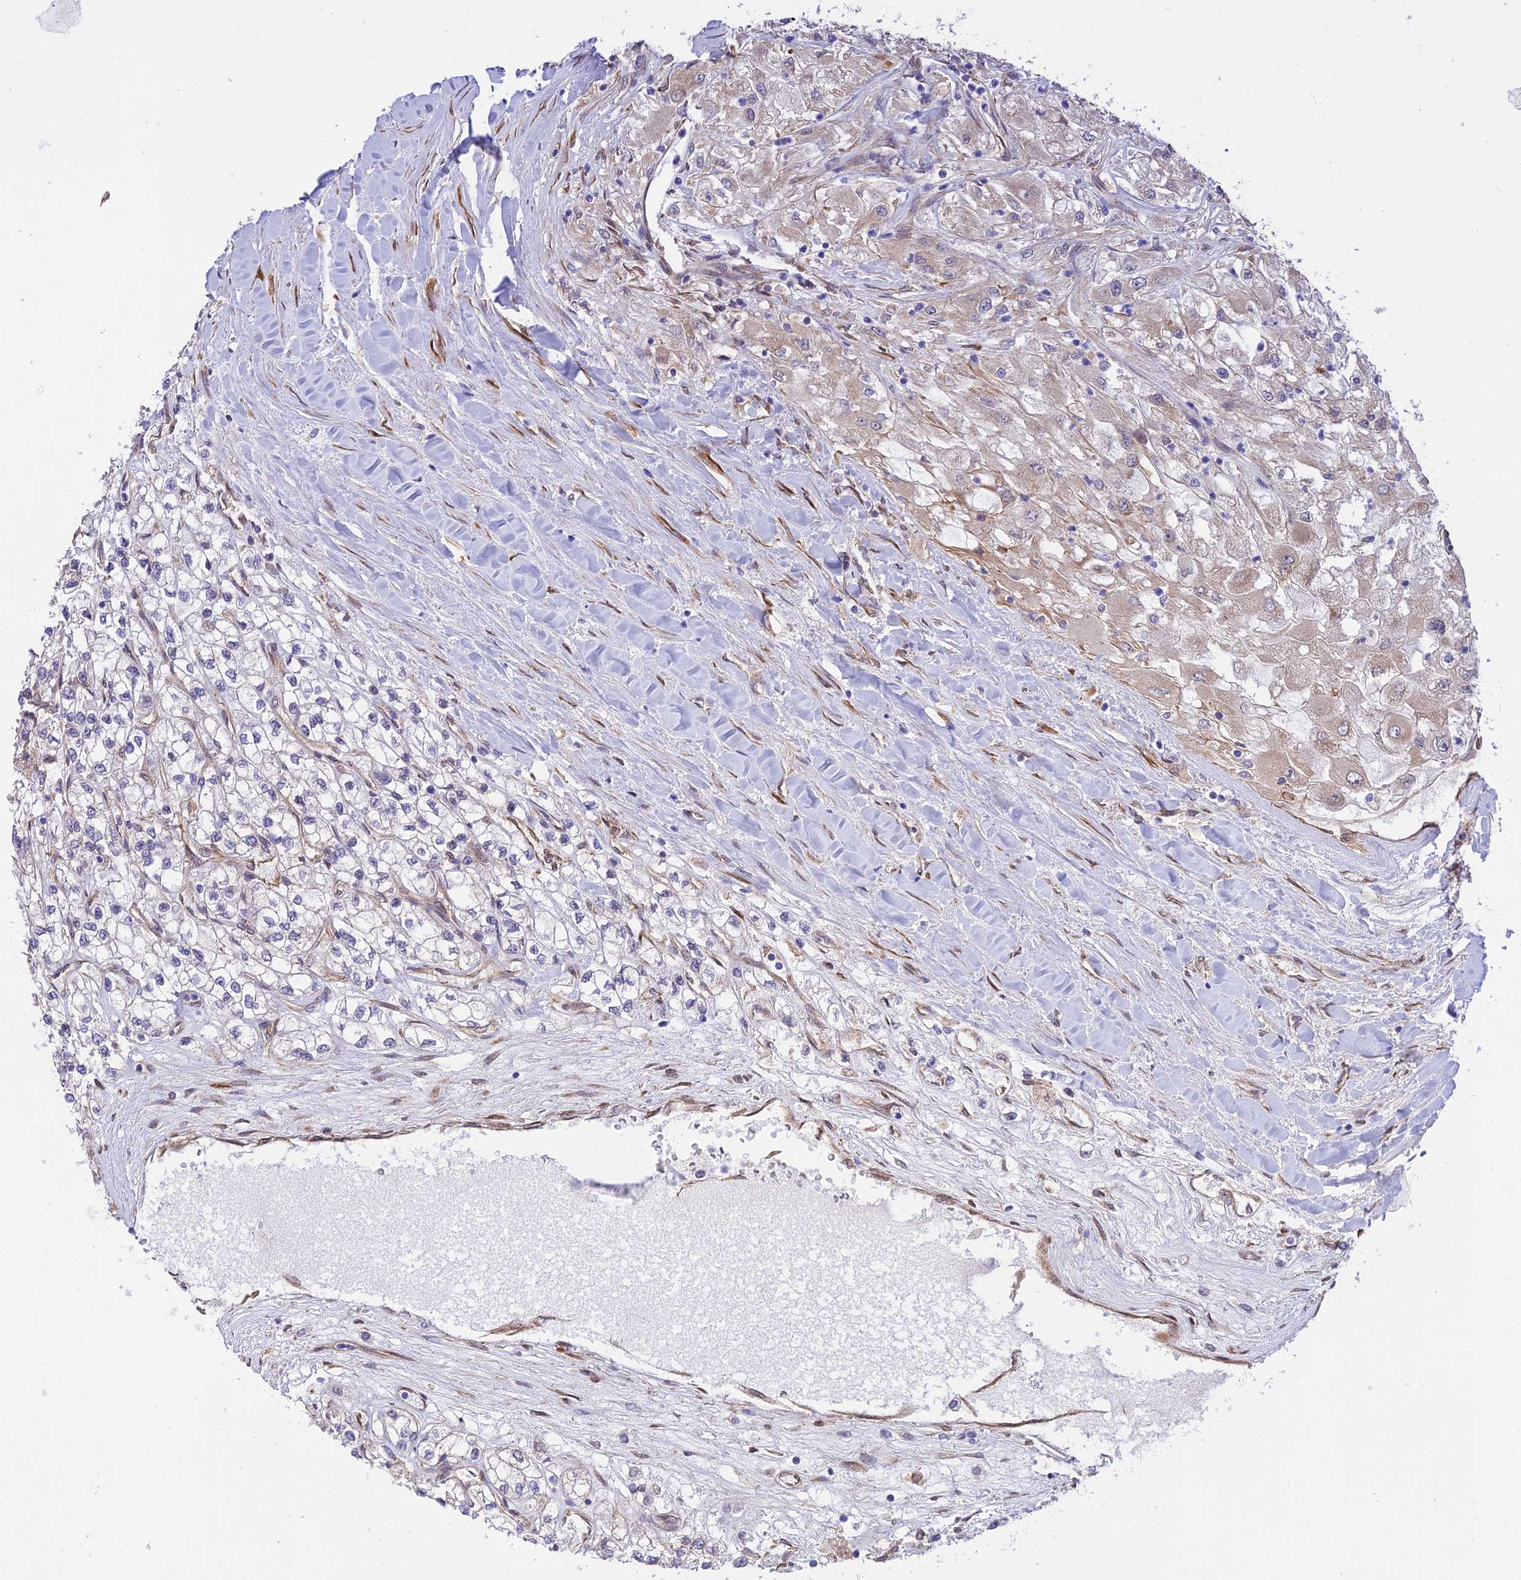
{"staining": {"intensity": "negative", "quantity": "none", "location": "none"}, "tissue": "renal cancer", "cell_type": "Tumor cells", "image_type": "cancer", "snomed": [{"axis": "morphology", "description": "Adenocarcinoma, NOS"}, {"axis": "topography", "description": "Kidney"}], "caption": "The image displays no significant expression in tumor cells of renal cancer (adenocarcinoma).", "gene": "EXOC3L4", "patient": {"sex": "male", "age": 80}}